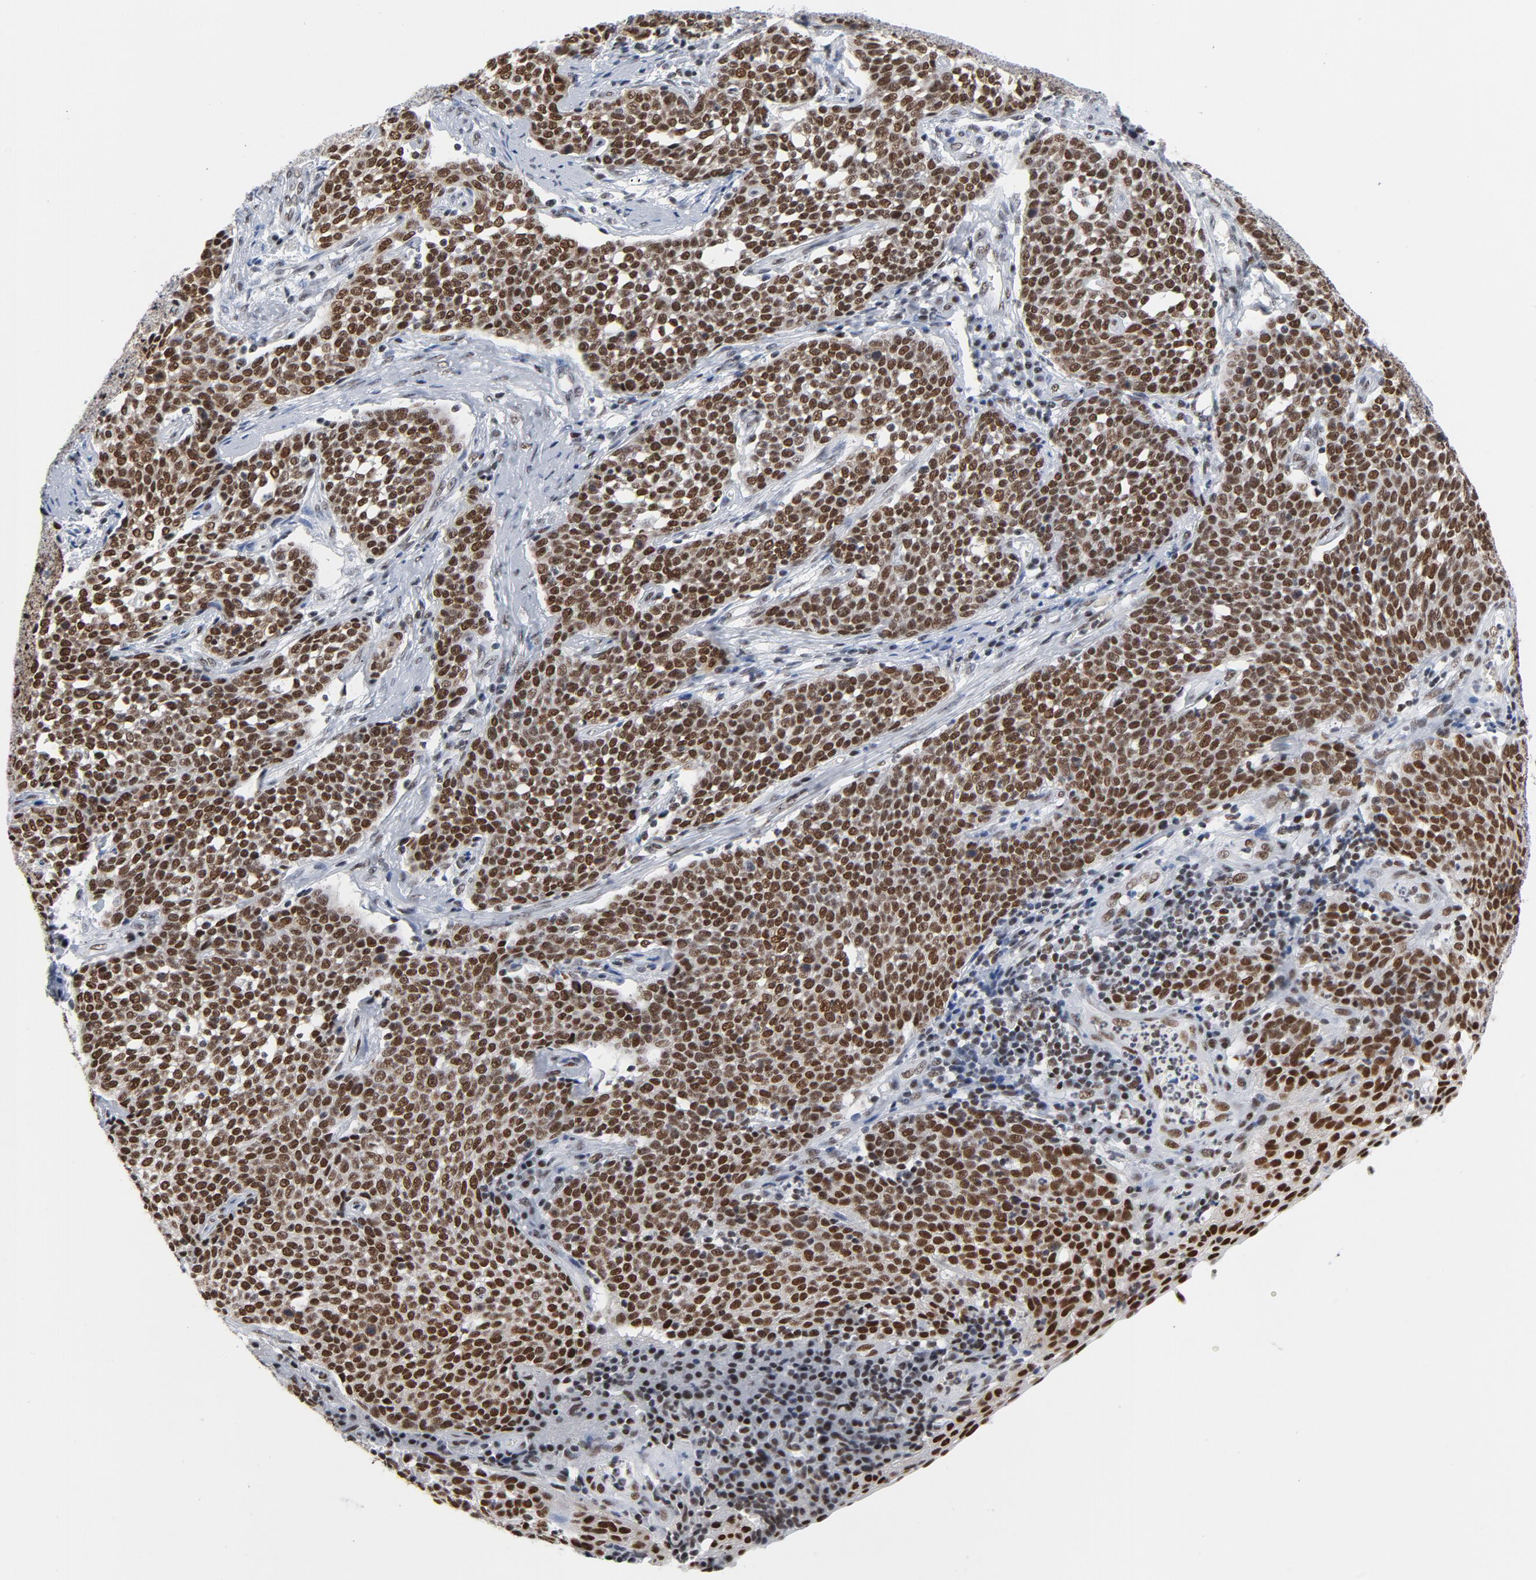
{"staining": {"intensity": "strong", "quantity": ">75%", "location": "nuclear"}, "tissue": "cervical cancer", "cell_type": "Tumor cells", "image_type": "cancer", "snomed": [{"axis": "morphology", "description": "Squamous cell carcinoma, NOS"}, {"axis": "topography", "description": "Cervix"}], "caption": "A high amount of strong nuclear staining is present in approximately >75% of tumor cells in cervical cancer tissue. (DAB (3,3'-diaminobenzidine) IHC with brightfield microscopy, high magnification).", "gene": "CSTF2", "patient": {"sex": "female", "age": 34}}